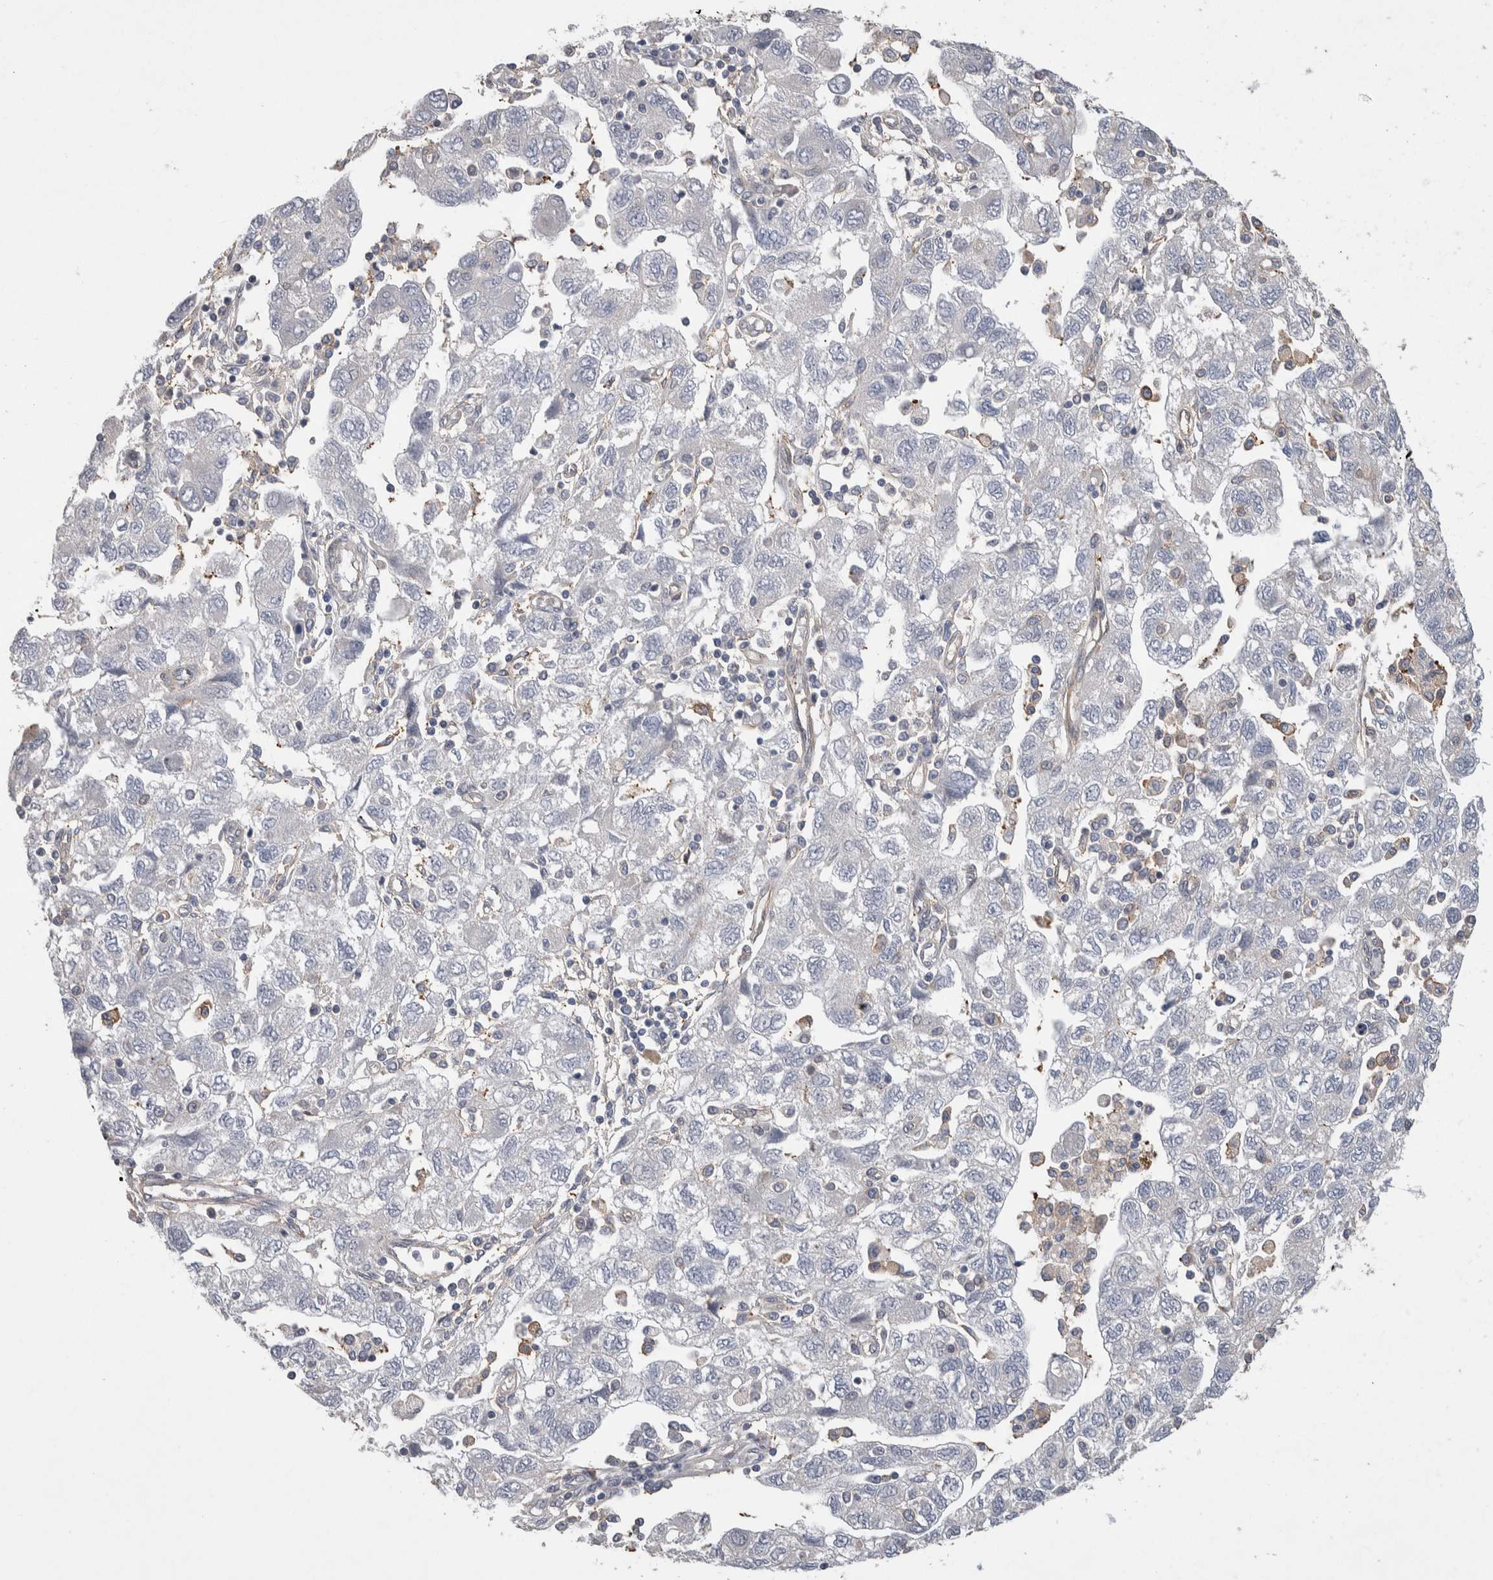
{"staining": {"intensity": "negative", "quantity": "none", "location": "none"}, "tissue": "ovarian cancer", "cell_type": "Tumor cells", "image_type": "cancer", "snomed": [{"axis": "morphology", "description": "Carcinoma, NOS"}, {"axis": "morphology", "description": "Cystadenocarcinoma, serous, NOS"}, {"axis": "topography", "description": "Ovary"}], "caption": "Immunohistochemistry photomicrograph of neoplastic tissue: human serous cystadenocarcinoma (ovarian) stained with DAB displays no significant protein staining in tumor cells.", "gene": "GCNA", "patient": {"sex": "female", "age": 69}}